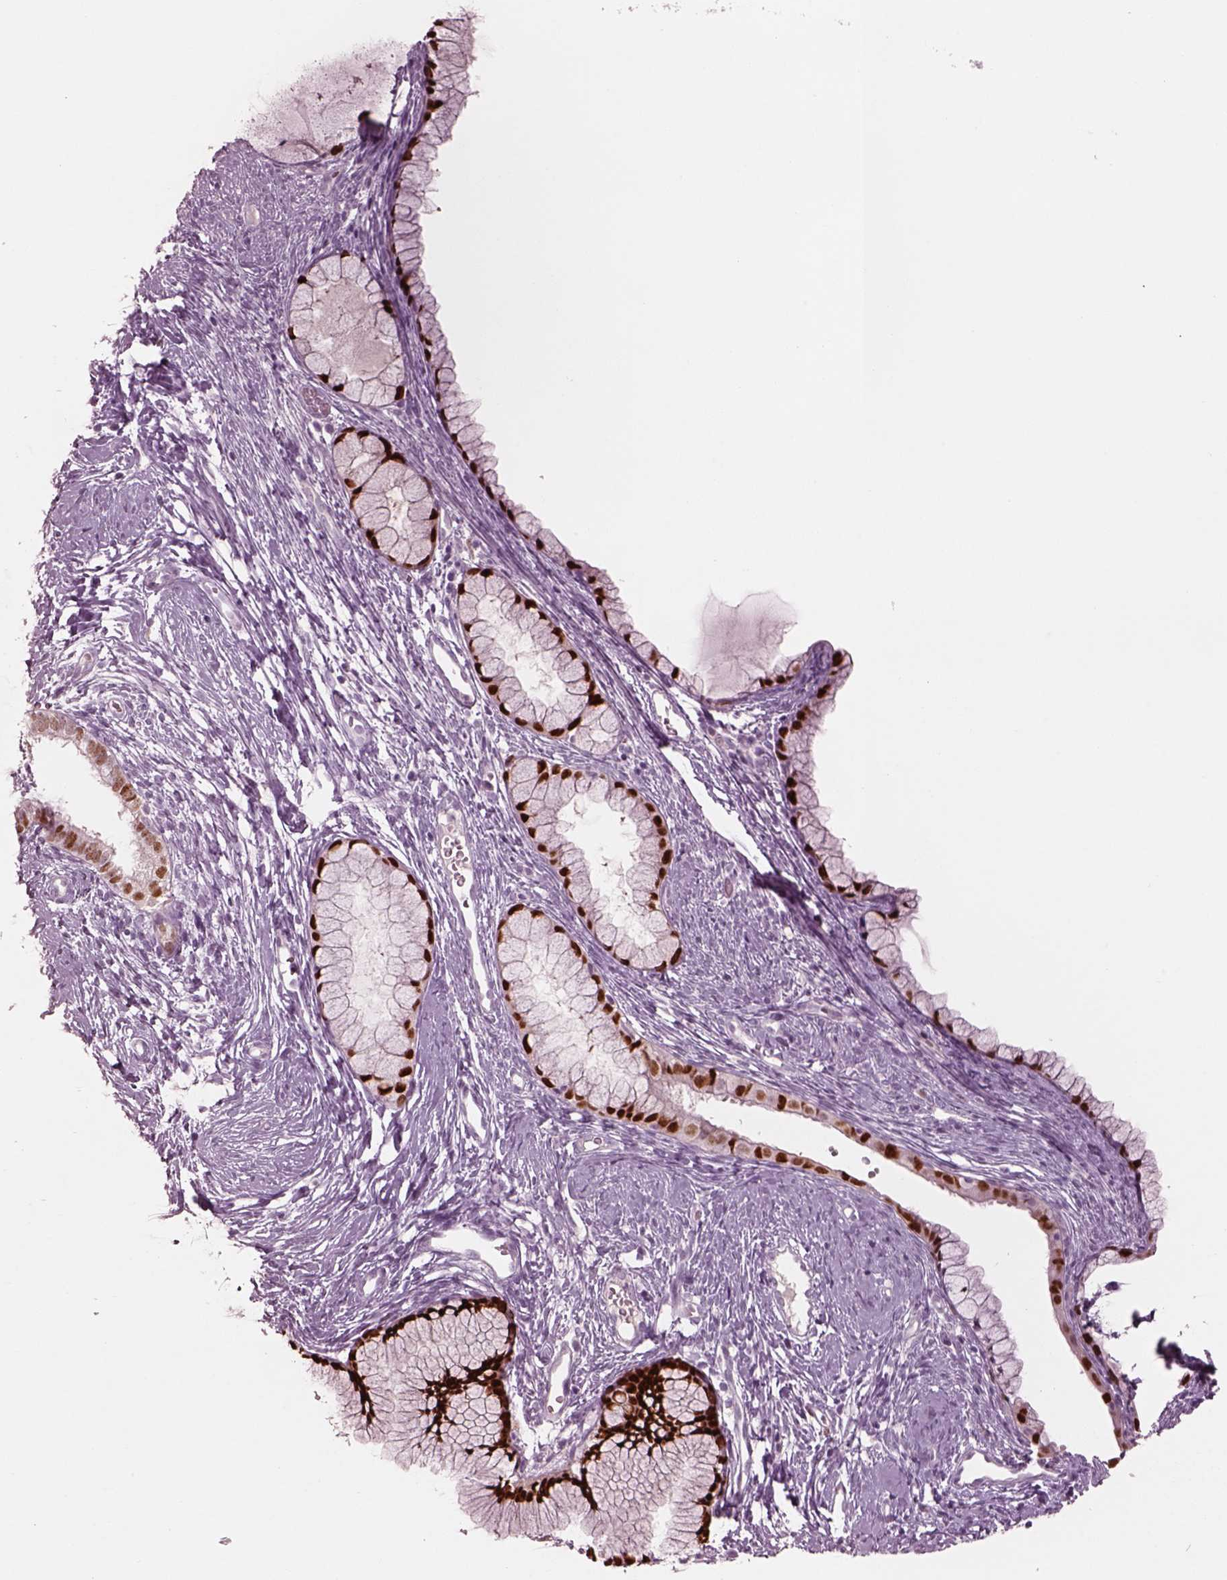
{"staining": {"intensity": "strong", "quantity": ">75%", "location": "nuclear"}, "tissue": "cervix", "cell_type": "Glandular cells", "image_type": "normal", "snomed": [{"axis": "morphology", "description": "Normal tissue, NOS"}, {"axis": "topography", "description": "Cervix"}], "caption": "Brown immunohistochemical staining in unremarkable cervix displays strong nuclear staining in about >75% of glandular cells. Immunohistochemistry stains the protein of interest in brown and the nuclei are stained blue.", "gene": "SOX9", "patient": {"sex": "female", "age": 40}}